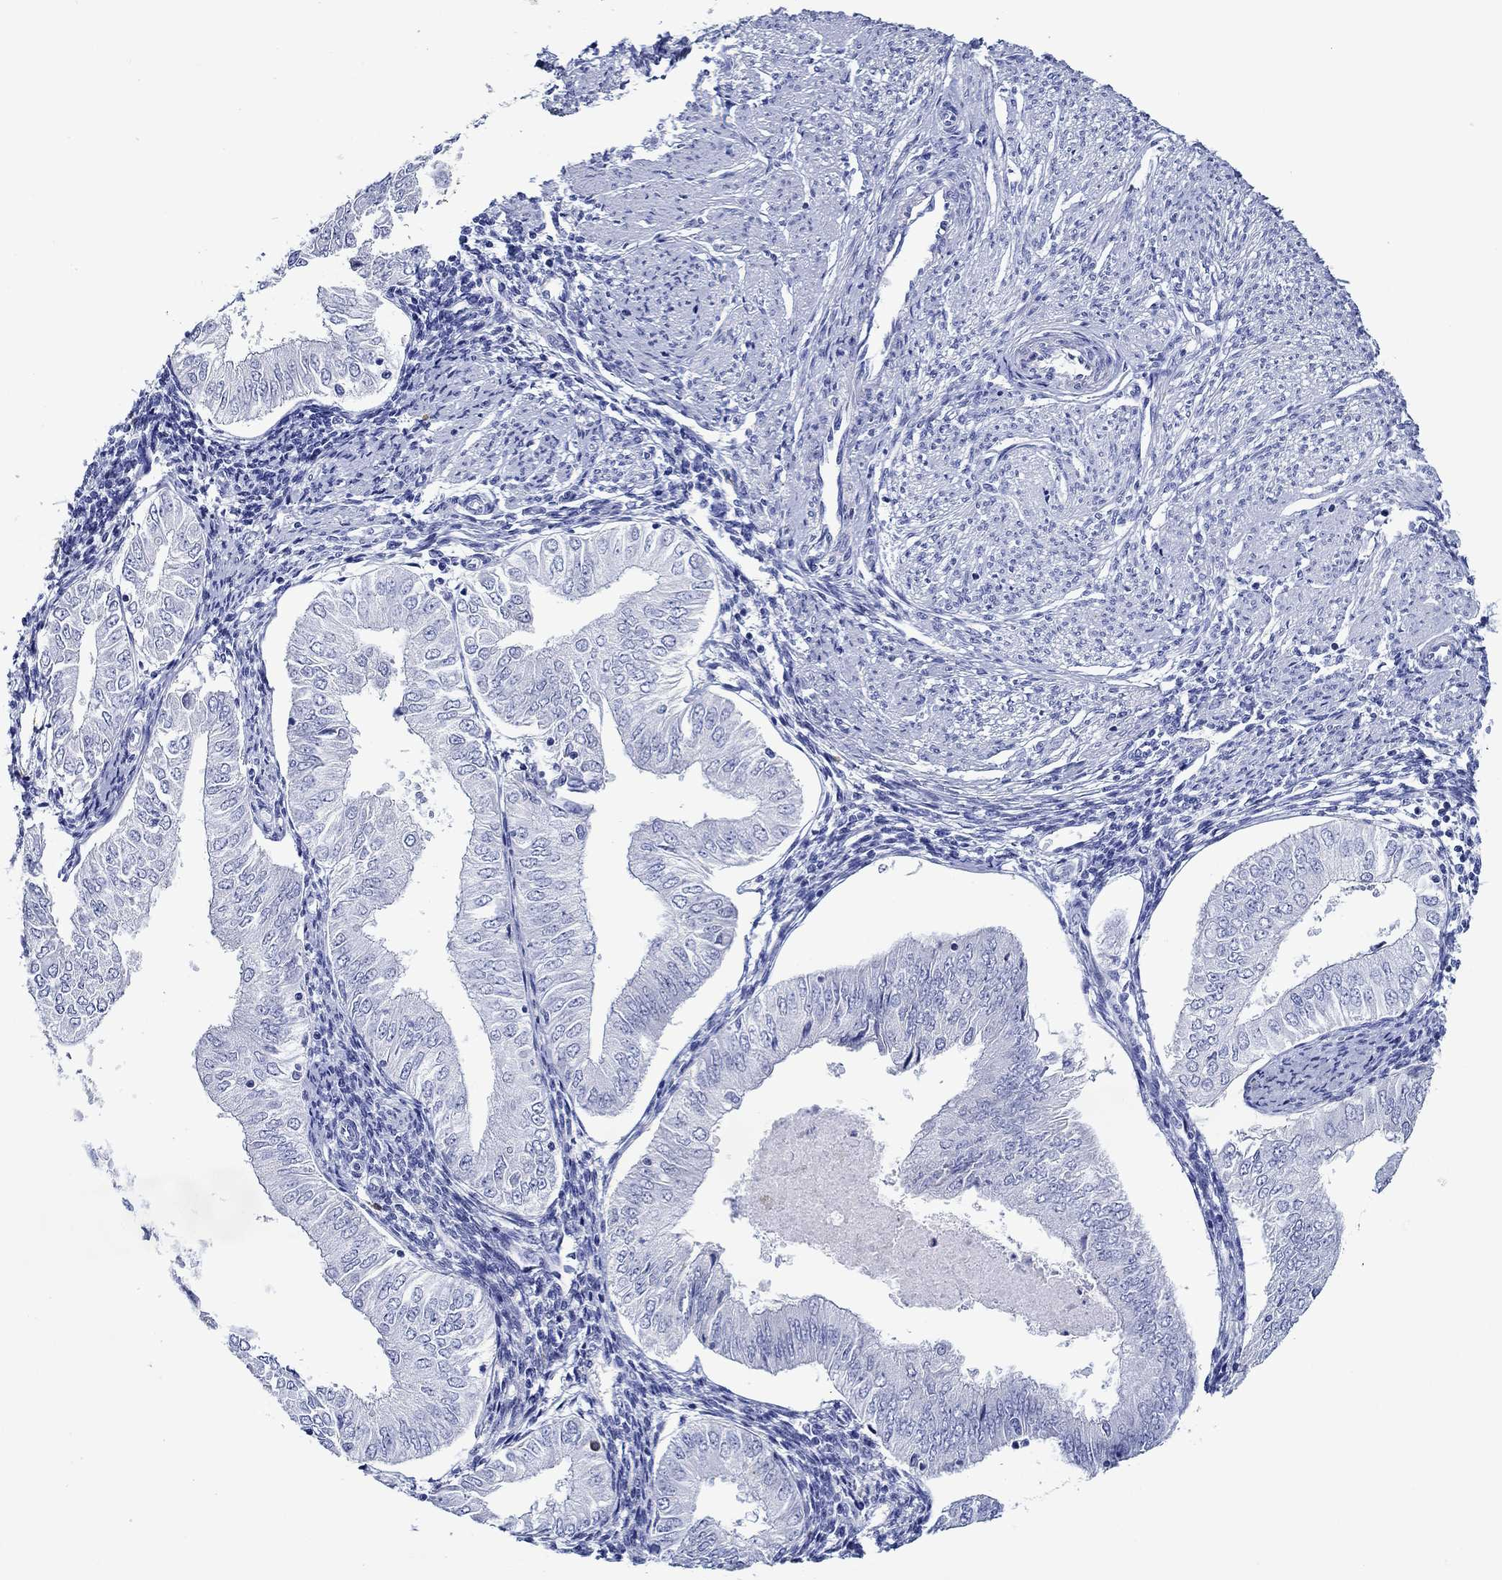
{"staining": {"intensity": "negative", "quantity": "none", "location": "none"}, "tissue": "endometrial cancer", "cell_type": "Tumor cells", "image_type": "cancer", "snomed": [{"axis": "morphology", "description": "Adenocarcinoma, NOS"}, {"axis": "topography", "description": "Endometrium"}], "caption": "This is an immunohistochemistry (IHC) micrograph of human adenocarcinoma (endometrial). There is no positivity in tumor cells.", "gene": "EPX", "patient": {"sex": "female", "age": 53}}